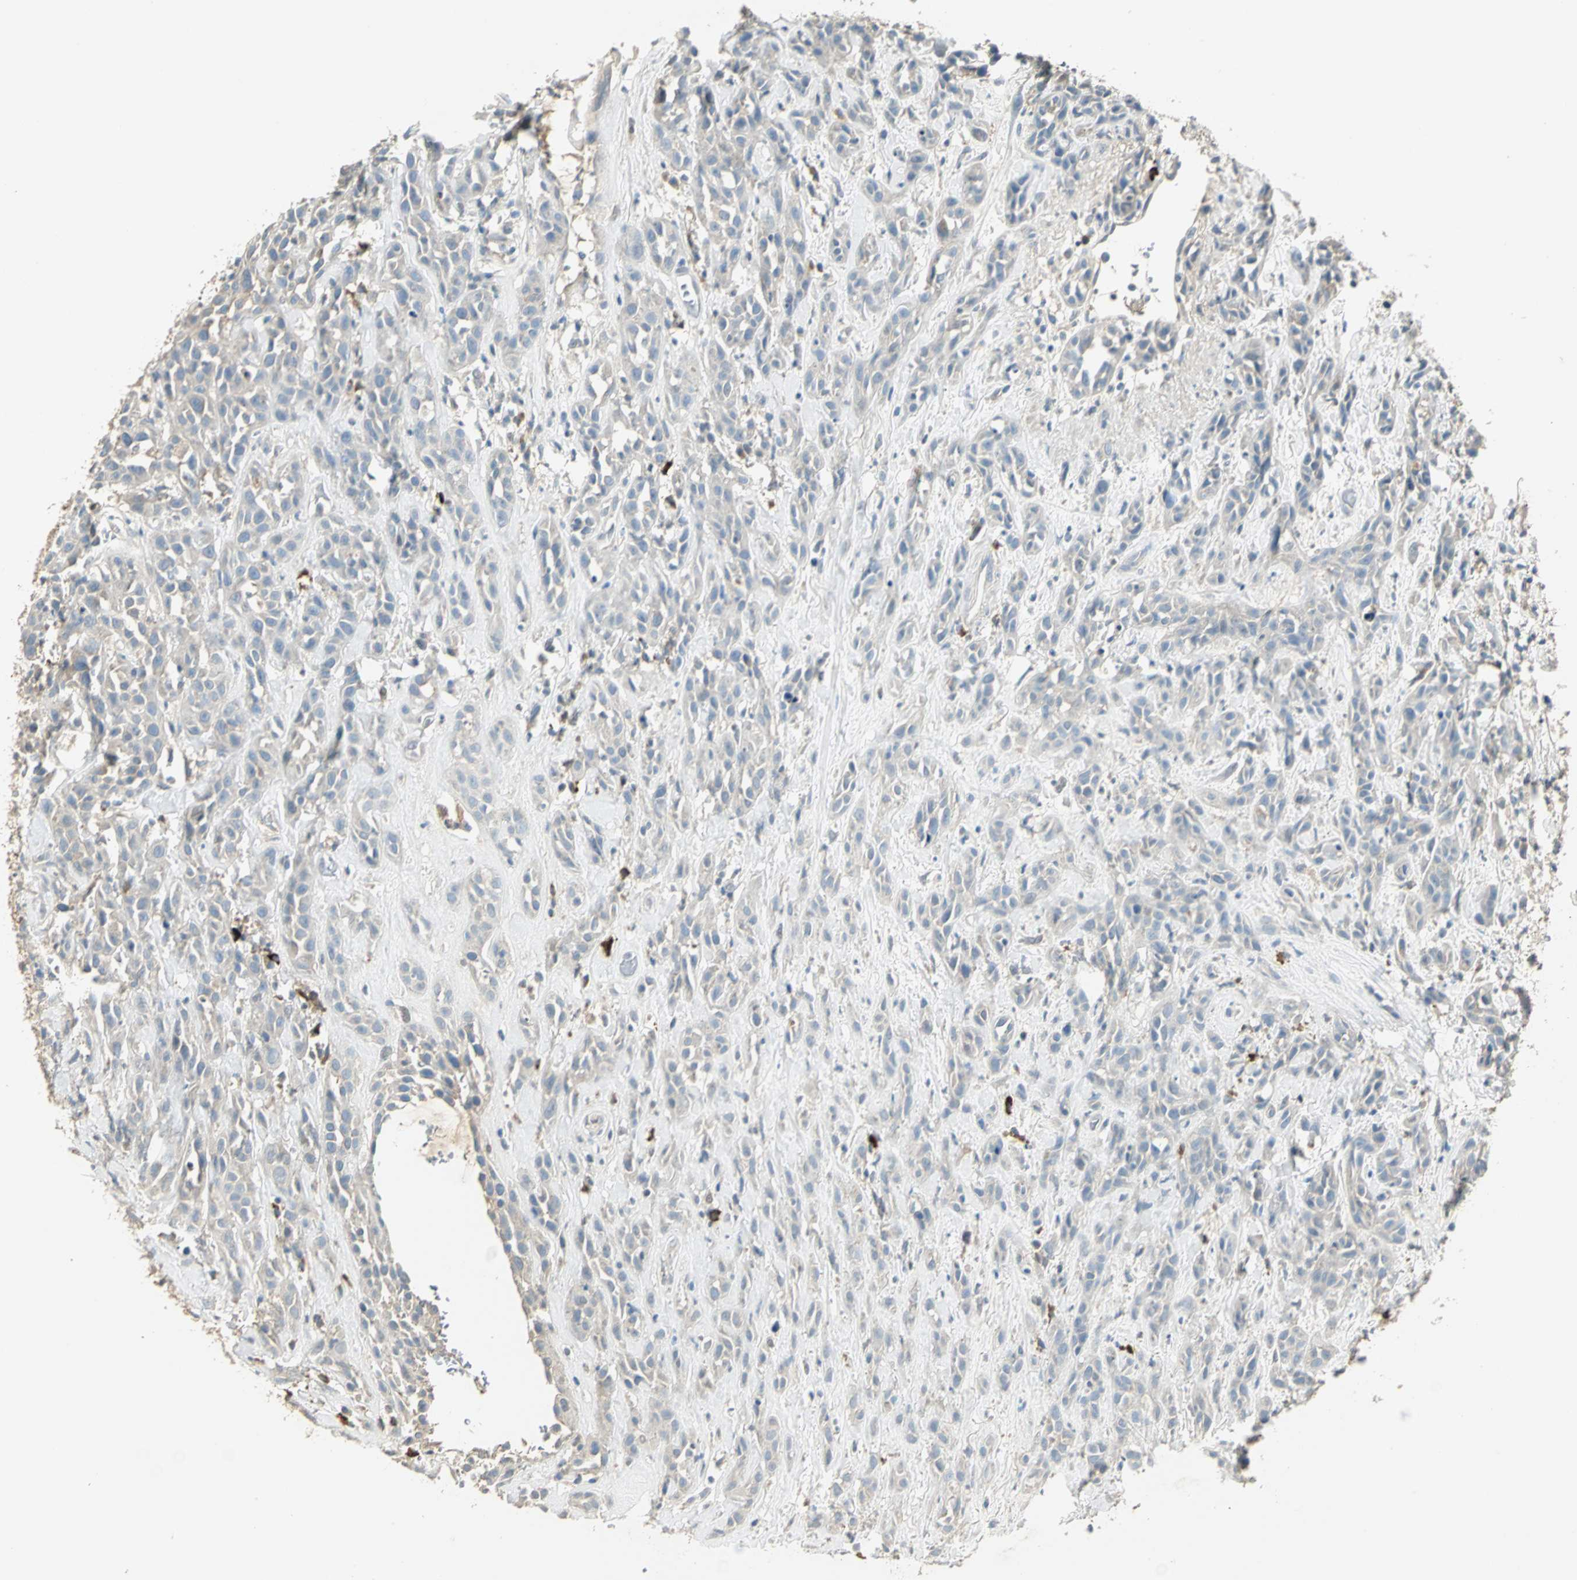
{"staining": {"intensity": "negative", "quantity": "none", "location": "none"}, "tissue": "head and neck cancer", "cell_type": "Tumor cells", "image_type": "cancer", "snomed": [{"axis": "morphology", "description": "Squamous cell carcinoma, NOS"}, {"axis": "topography", "description": "Head-Neck"}], "caption": "Tumor cells show no significant protein expression in head and neck cancer (squamous cell carcinoma). The staining is performed using DAB brown chromogen with nuclei counter-stained in using hematoxylin.", "gene": "PROC", "patient": {"sex": "male", "age": 62}}